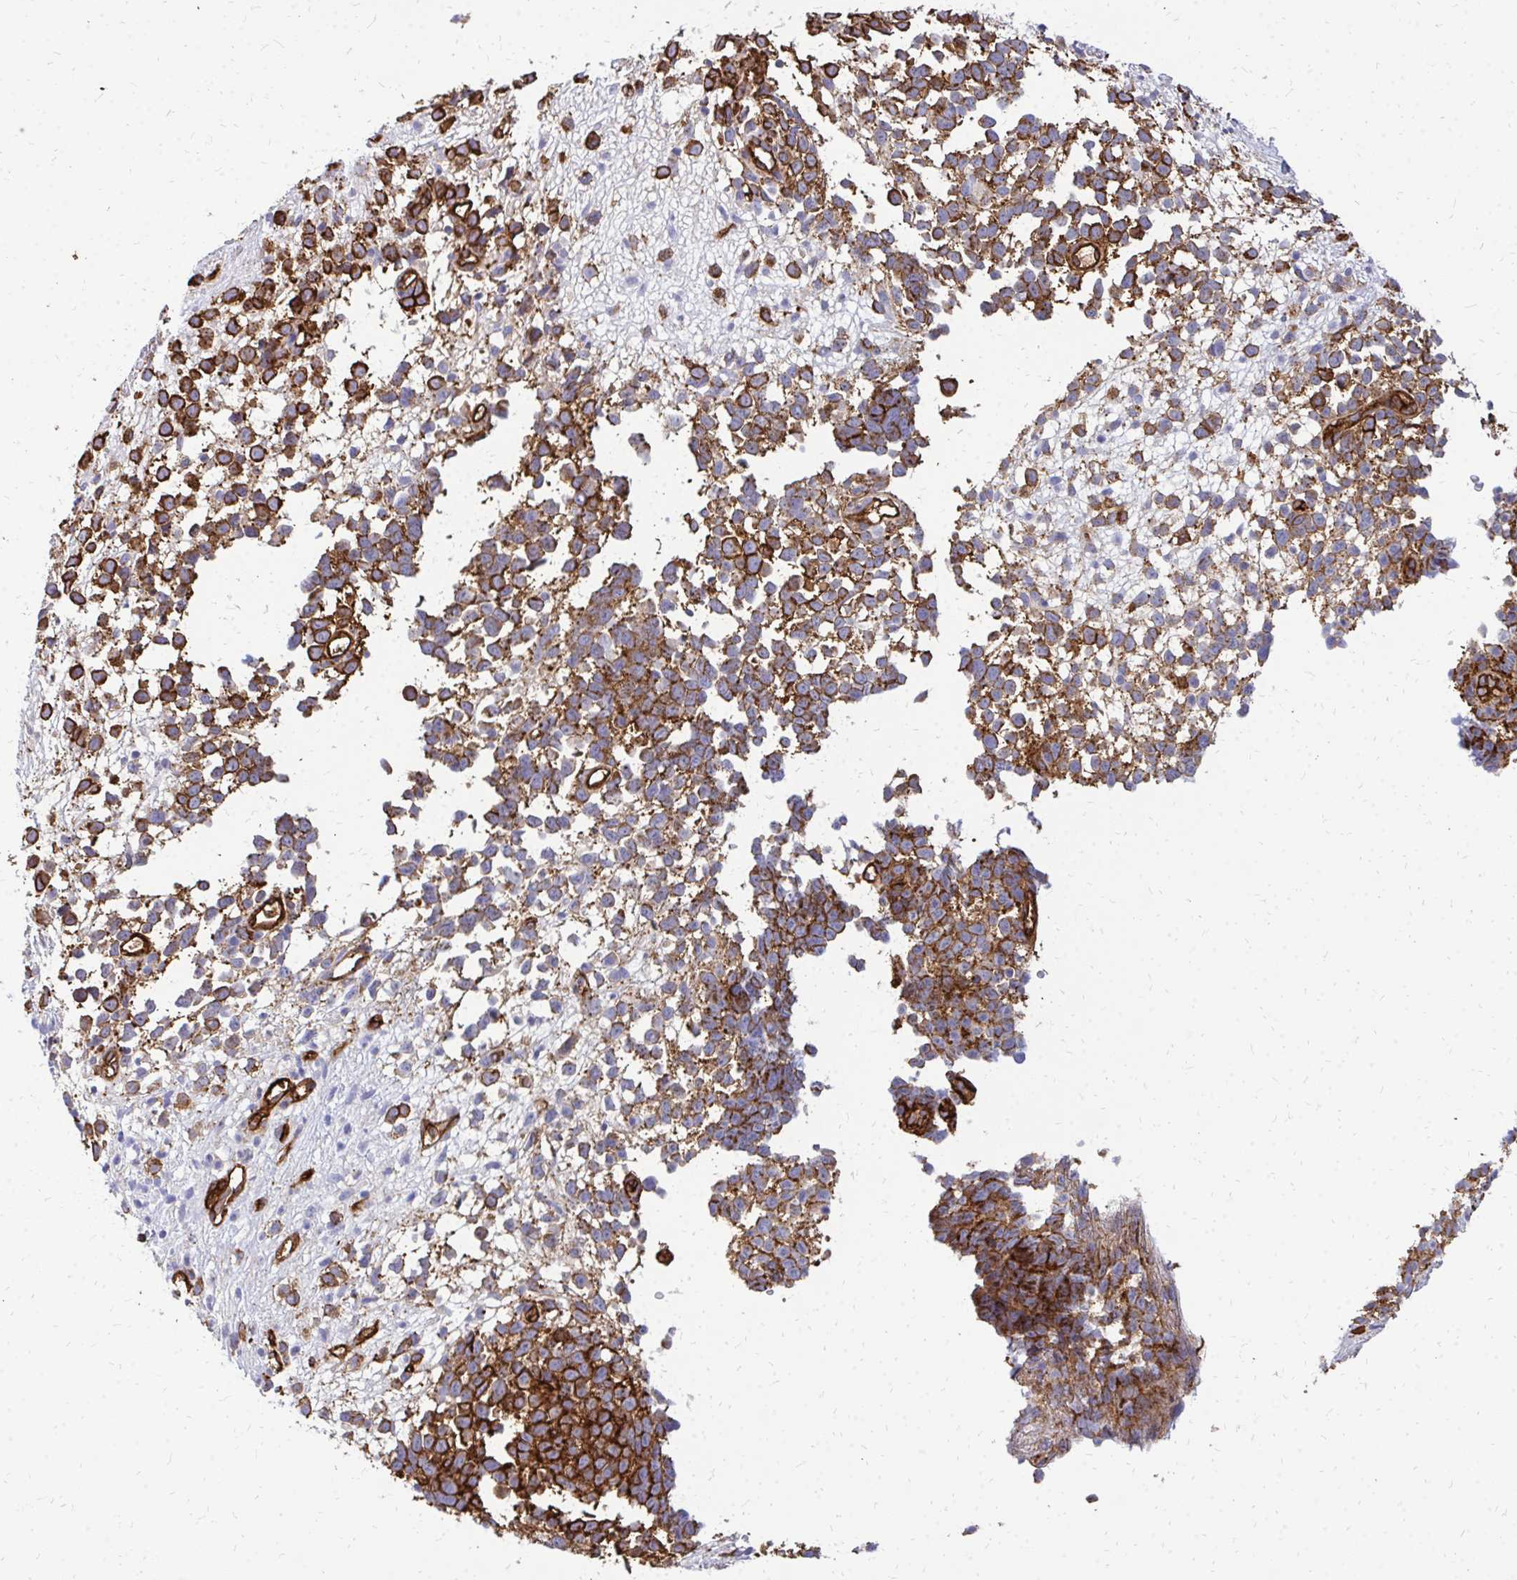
{"staining": {"intensity": "strong", "quantity": ">75%", "location": "cytoplasmic/membranous"}, "tissue": "melanoma", "cell_type": "Tumor cells", "image_type": "cancer", "snomed": [{"axis": "morphology", "description": "Malignant melanoma, NOS"}, {"axis": "topography", "description": "Nose, NOS"}], "caption": "Protein expression analysis of human malignant melanoma reveals strong cytoplasmic/membranous positivity in about >75% of tumor cells. The staining was performed using DAB to visualize the protein expression in brown, while the nuclei were stained in blue with hematoxylin (Magnification: 20x).", "gene": "MARCKSL1", "patient": {"sex": "female", "age": 48}}